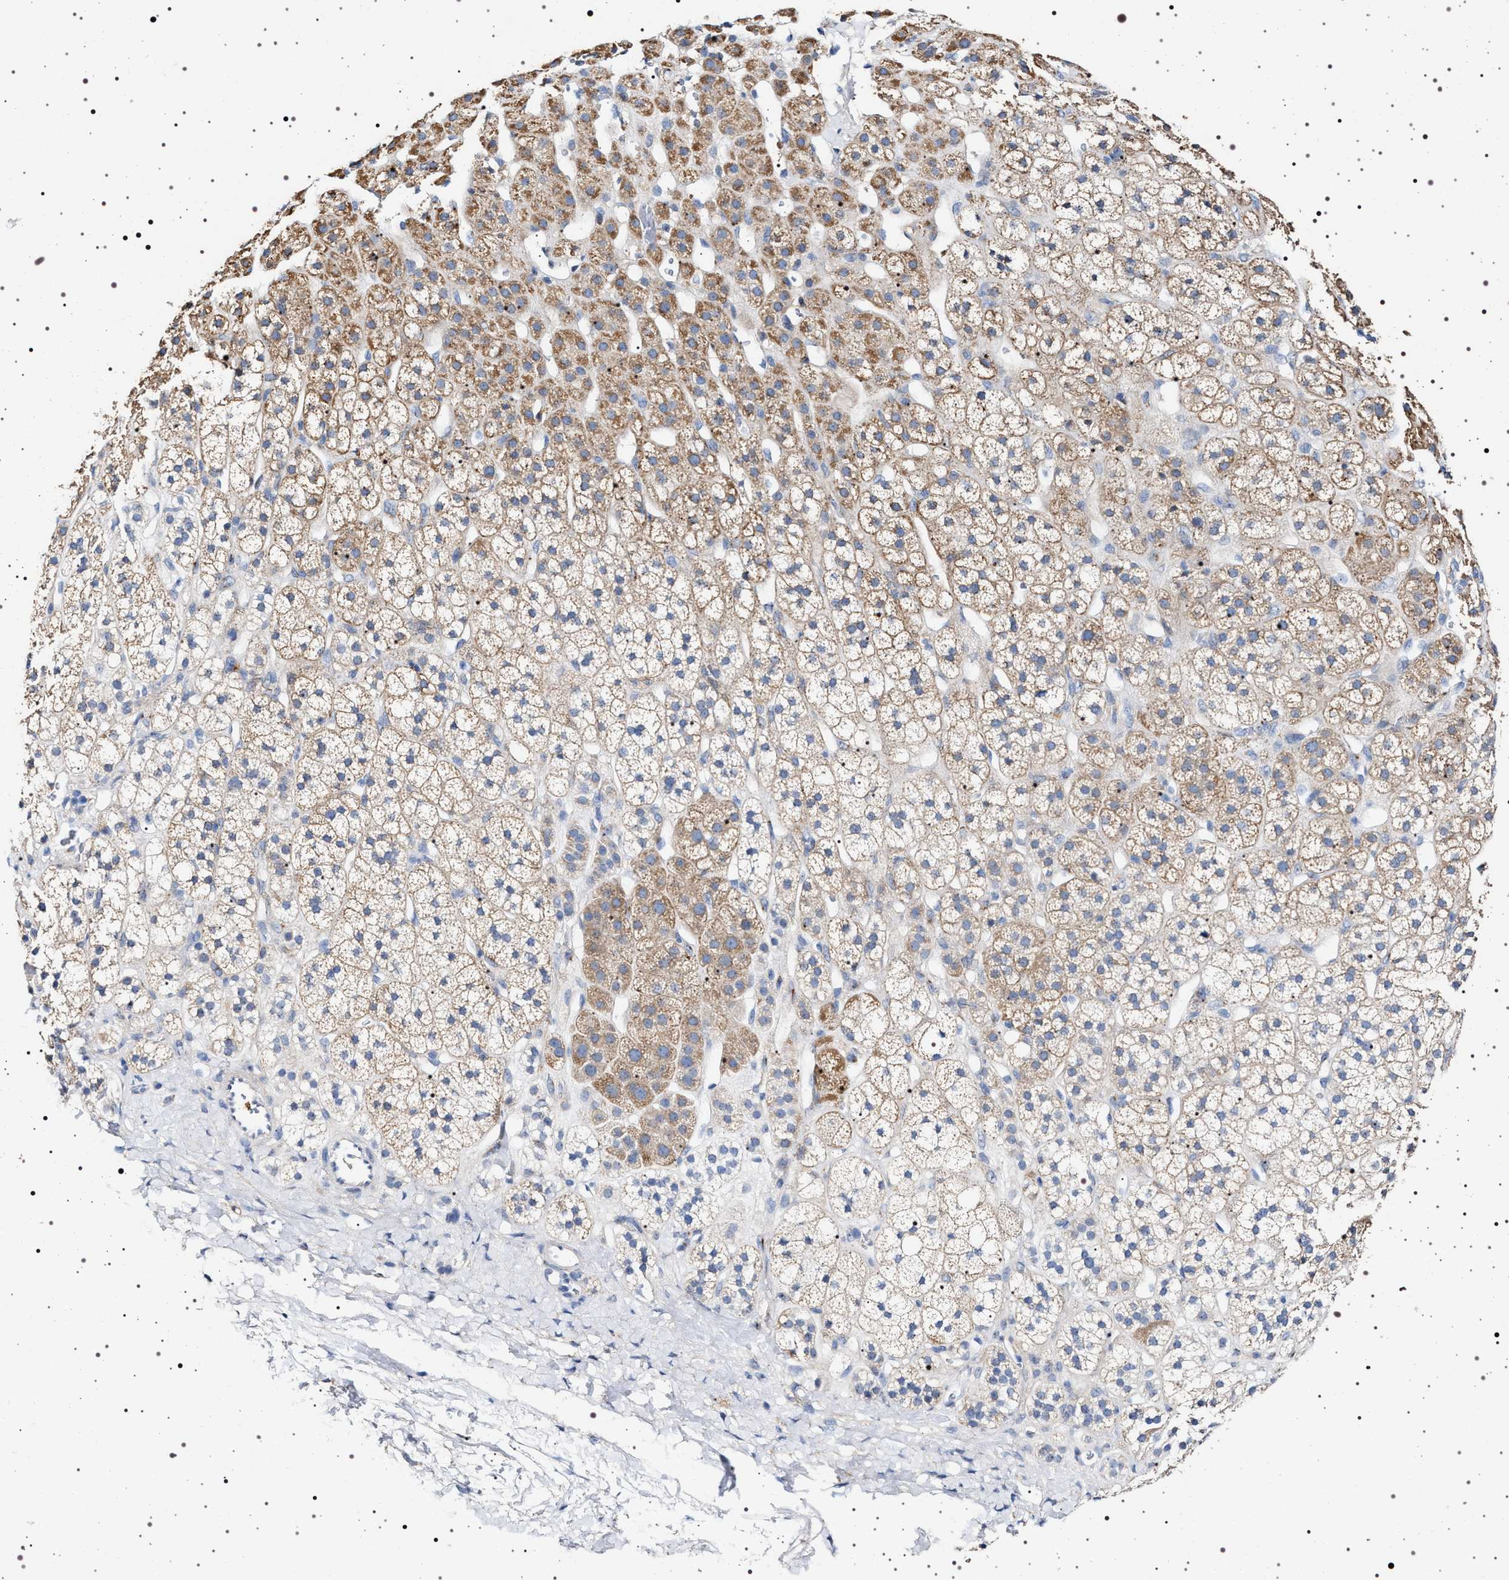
{"staining": {"intensity": "weak", "quantity": ">75%", "location": "cytoplasmic/membranous"}, "tissue": "adrenal gland", "cell_type": "Glandular cells", "image_type": "normal", "snomed": [{"axis": "morphology", "description": "Normal tissue, NOS"}, {"axis": "topography", "description": "Adrenal gland"}], "caption": "Weak cytoplasmic/membranous staining for a protein is seen in approximately >75% of glandular cells of normal adrenal gland using immunohistochemistry (IHC).", "gene": "NAALADL2", "patient": {"sex": "male", "age": 56}}